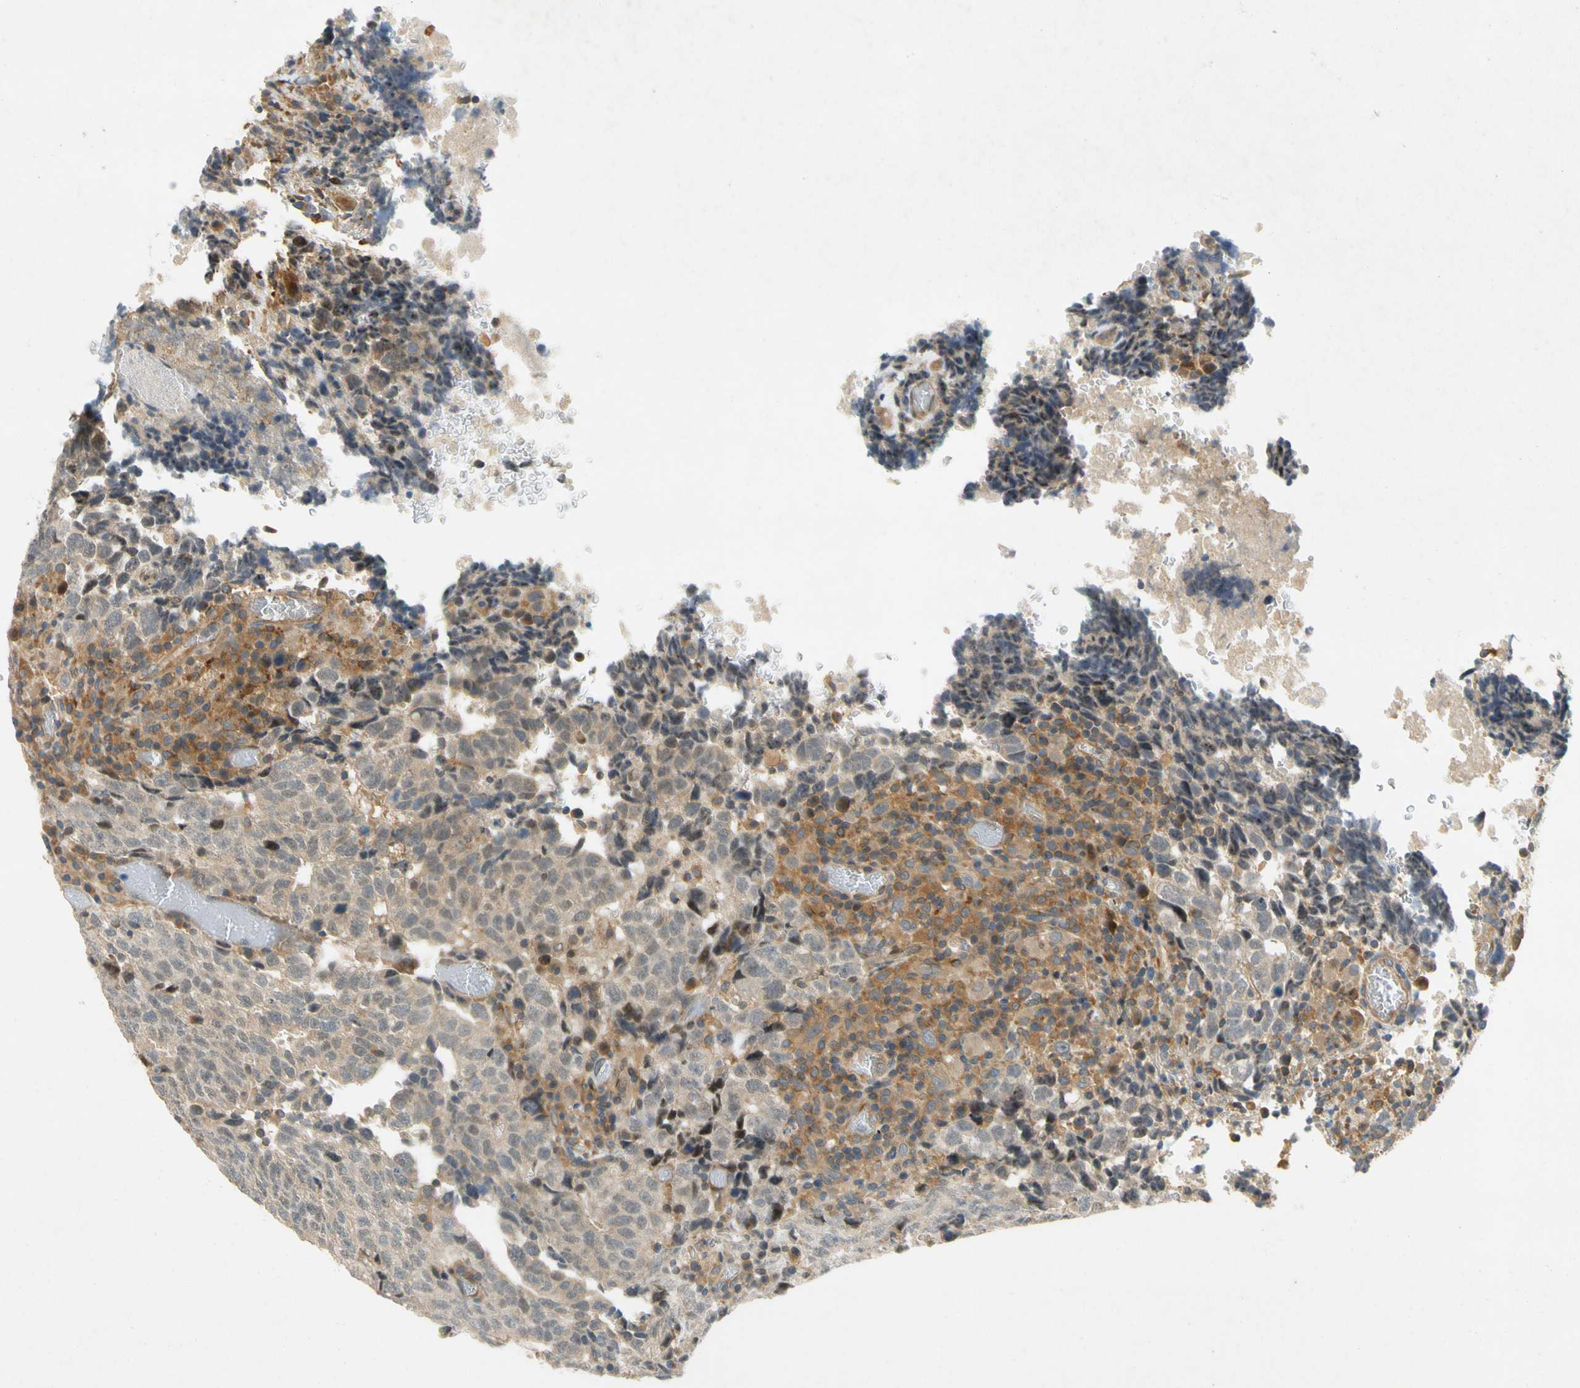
{"staining": {"intensity": "weak", "quantity": ">75%", "location": "cytoplasmic/membranous,nuclear"}, "tissue": "testis cancer", "cell_type": "Tumor cells", "image_type": "cancer", "snomed": [{"axis": "morphology", "description": "Necrosis, NOS"}, {"axis": "morphology", "description": "Carcinoma, Embryonal, NOS"}, {"axis": "topography", "description": "Testis"}], "caption": "IHC image of testis embryonal carcinoma stained for a protein (brown), which shows low levels of weak cytoplasmic/membranous and nuclear expression in approximately >75% of tumor cells.", "gene": "GATD1", "patient": {"sex": "male", "age": 19}}